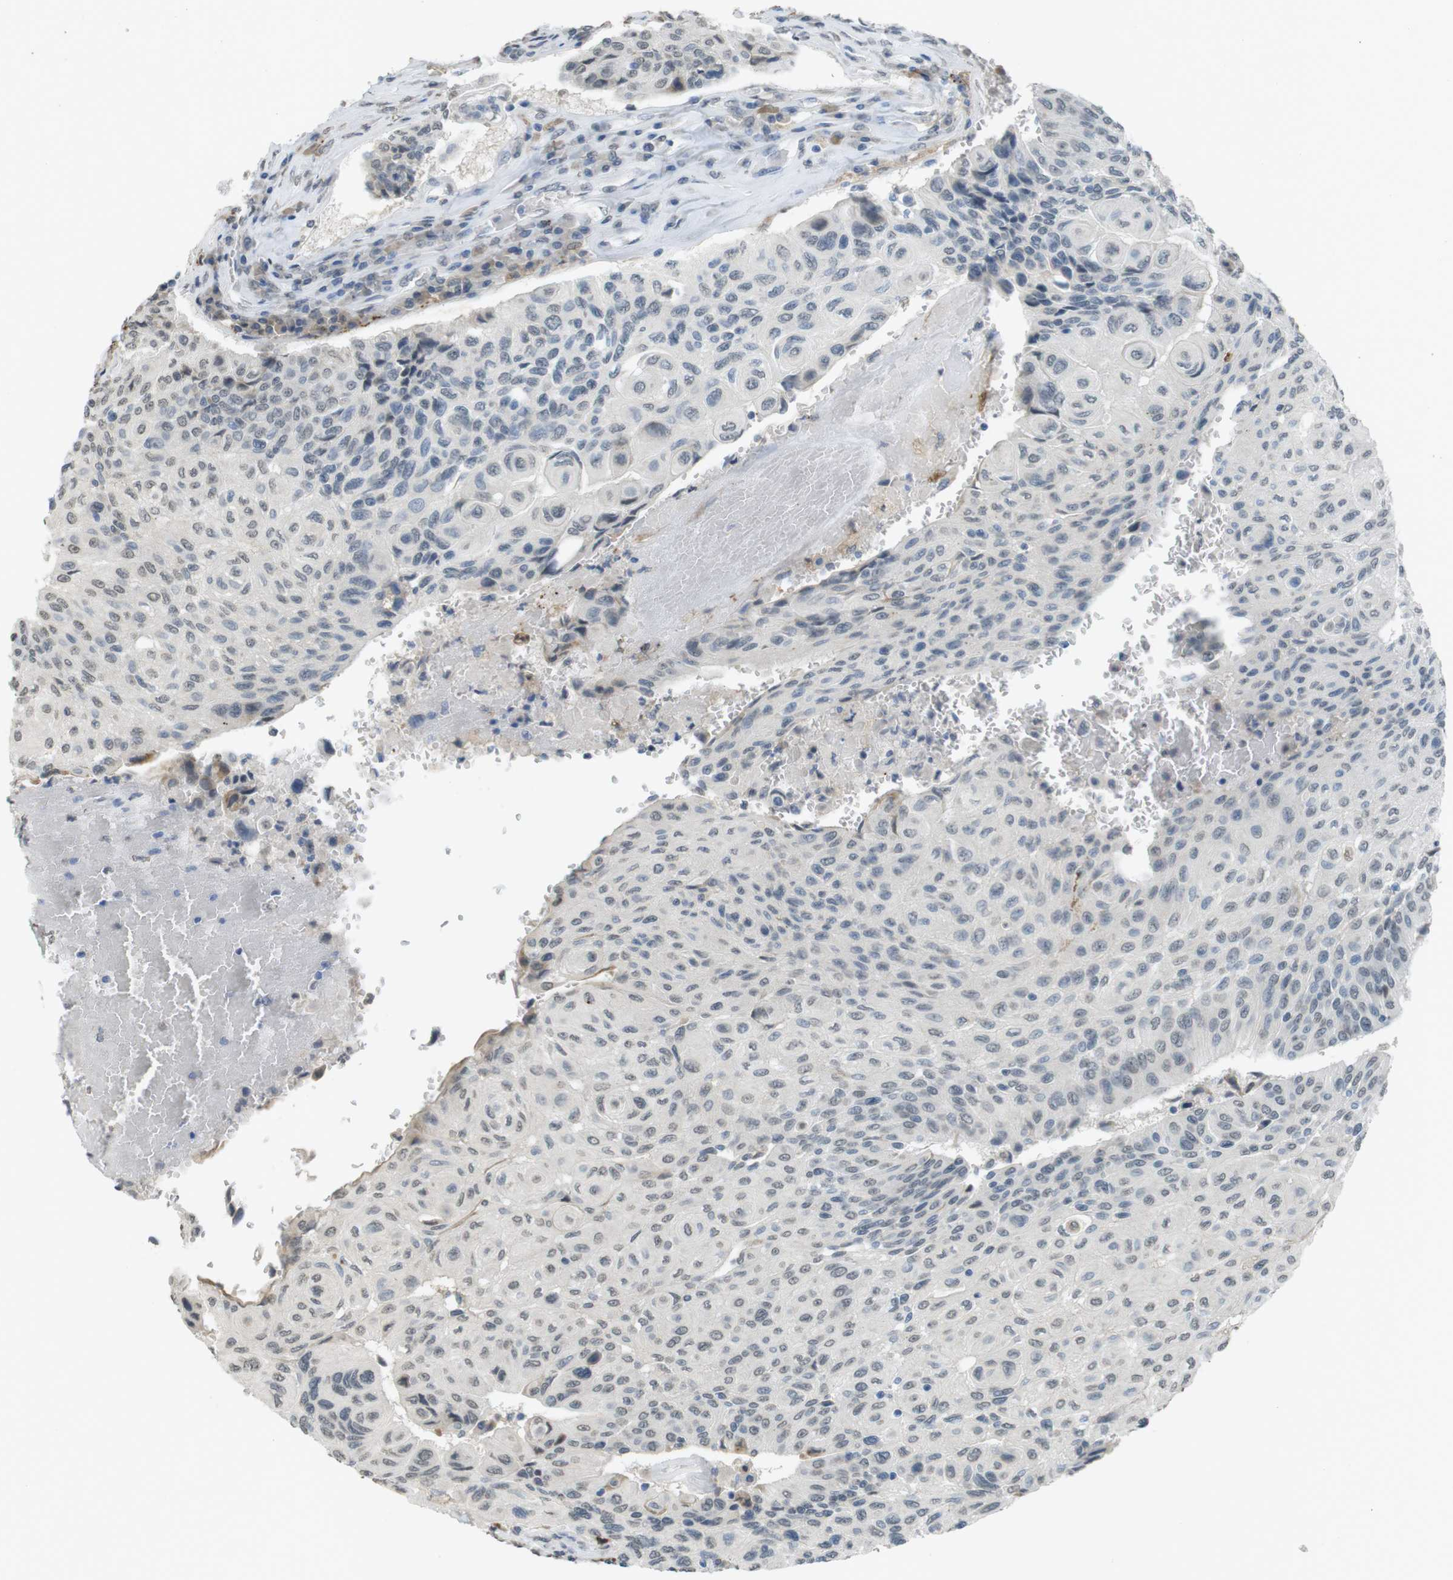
{"staining": {"intensity": "negative", "quantity": "none", "location": "none"}, "tissue": "urothelial cancer", "cell_type": "Tumor cells", "image_type": "cancer", "snomed": [{"axis": "morphology", "description": "Urothelial carcinoma, High grade"}, {"axis": "topography", "description": "Urinary bladder"}], "caption": "Immunohistochemistry (IHC) of human urothelial cancer demonstrates no positivity in tumor cells.", "gene": "FZD10", "patient": {"sex": "male", "age": 66}}